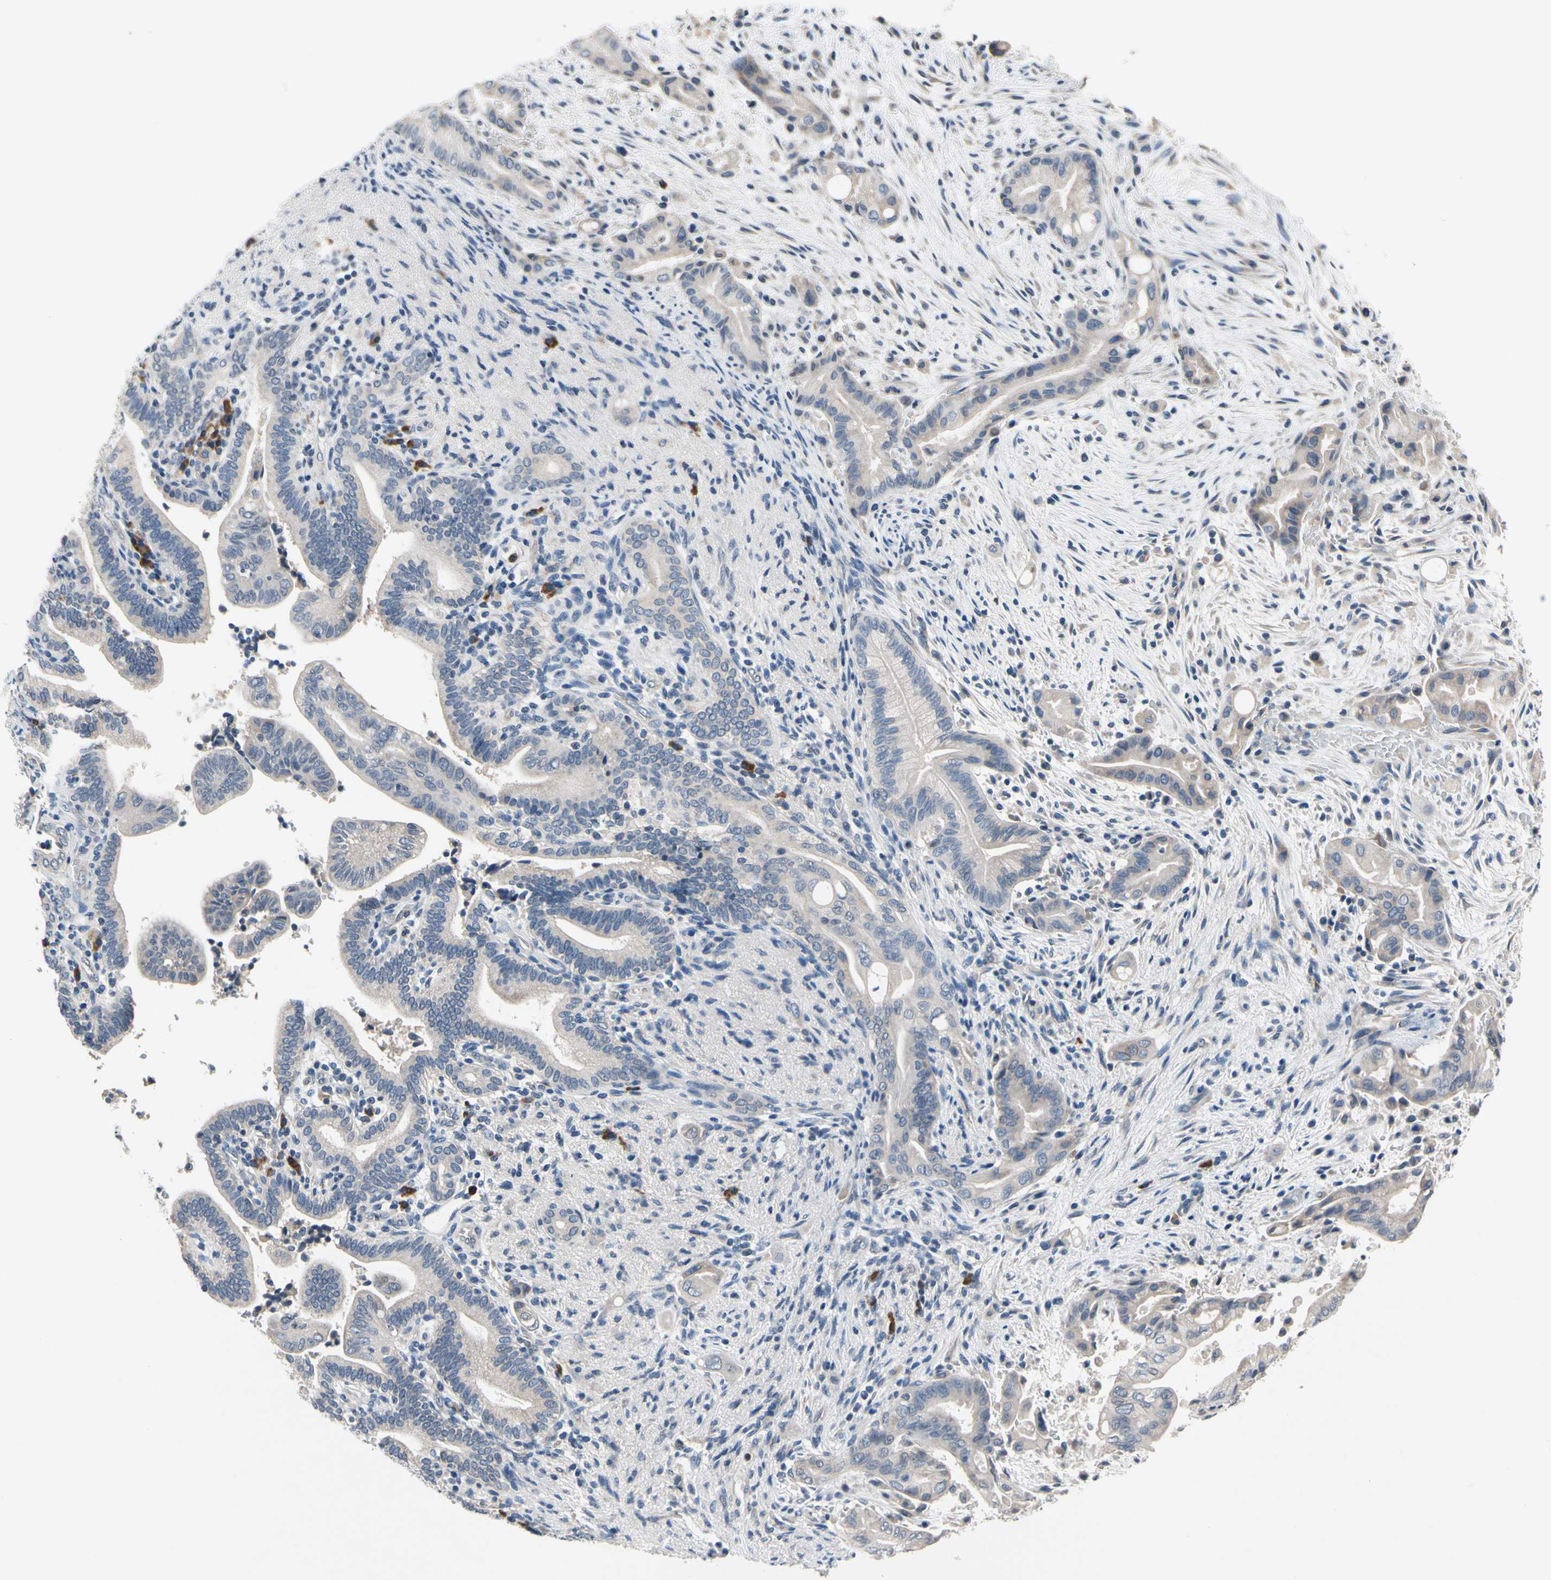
{"staining": {"intensity": "weak", "quantity": "<25%", "location": "cytoplasmic/membranous"}, "tissue": "liver cancer", "cell_type": "Tumor cells", "image_type": "cancer", "snomed": [{"axis": "morphology", "description": "Cholangiocarcinoma"}, {"axis": "topography", "description": "Liver"}], "caption": "A high-resolution histopathology image shows immunohistochemistry staining of liver cancer, which reveals no significant expression in tumor cells.", "gene": "SELENOK", "patient": {"sex": "female", "age": 68}}